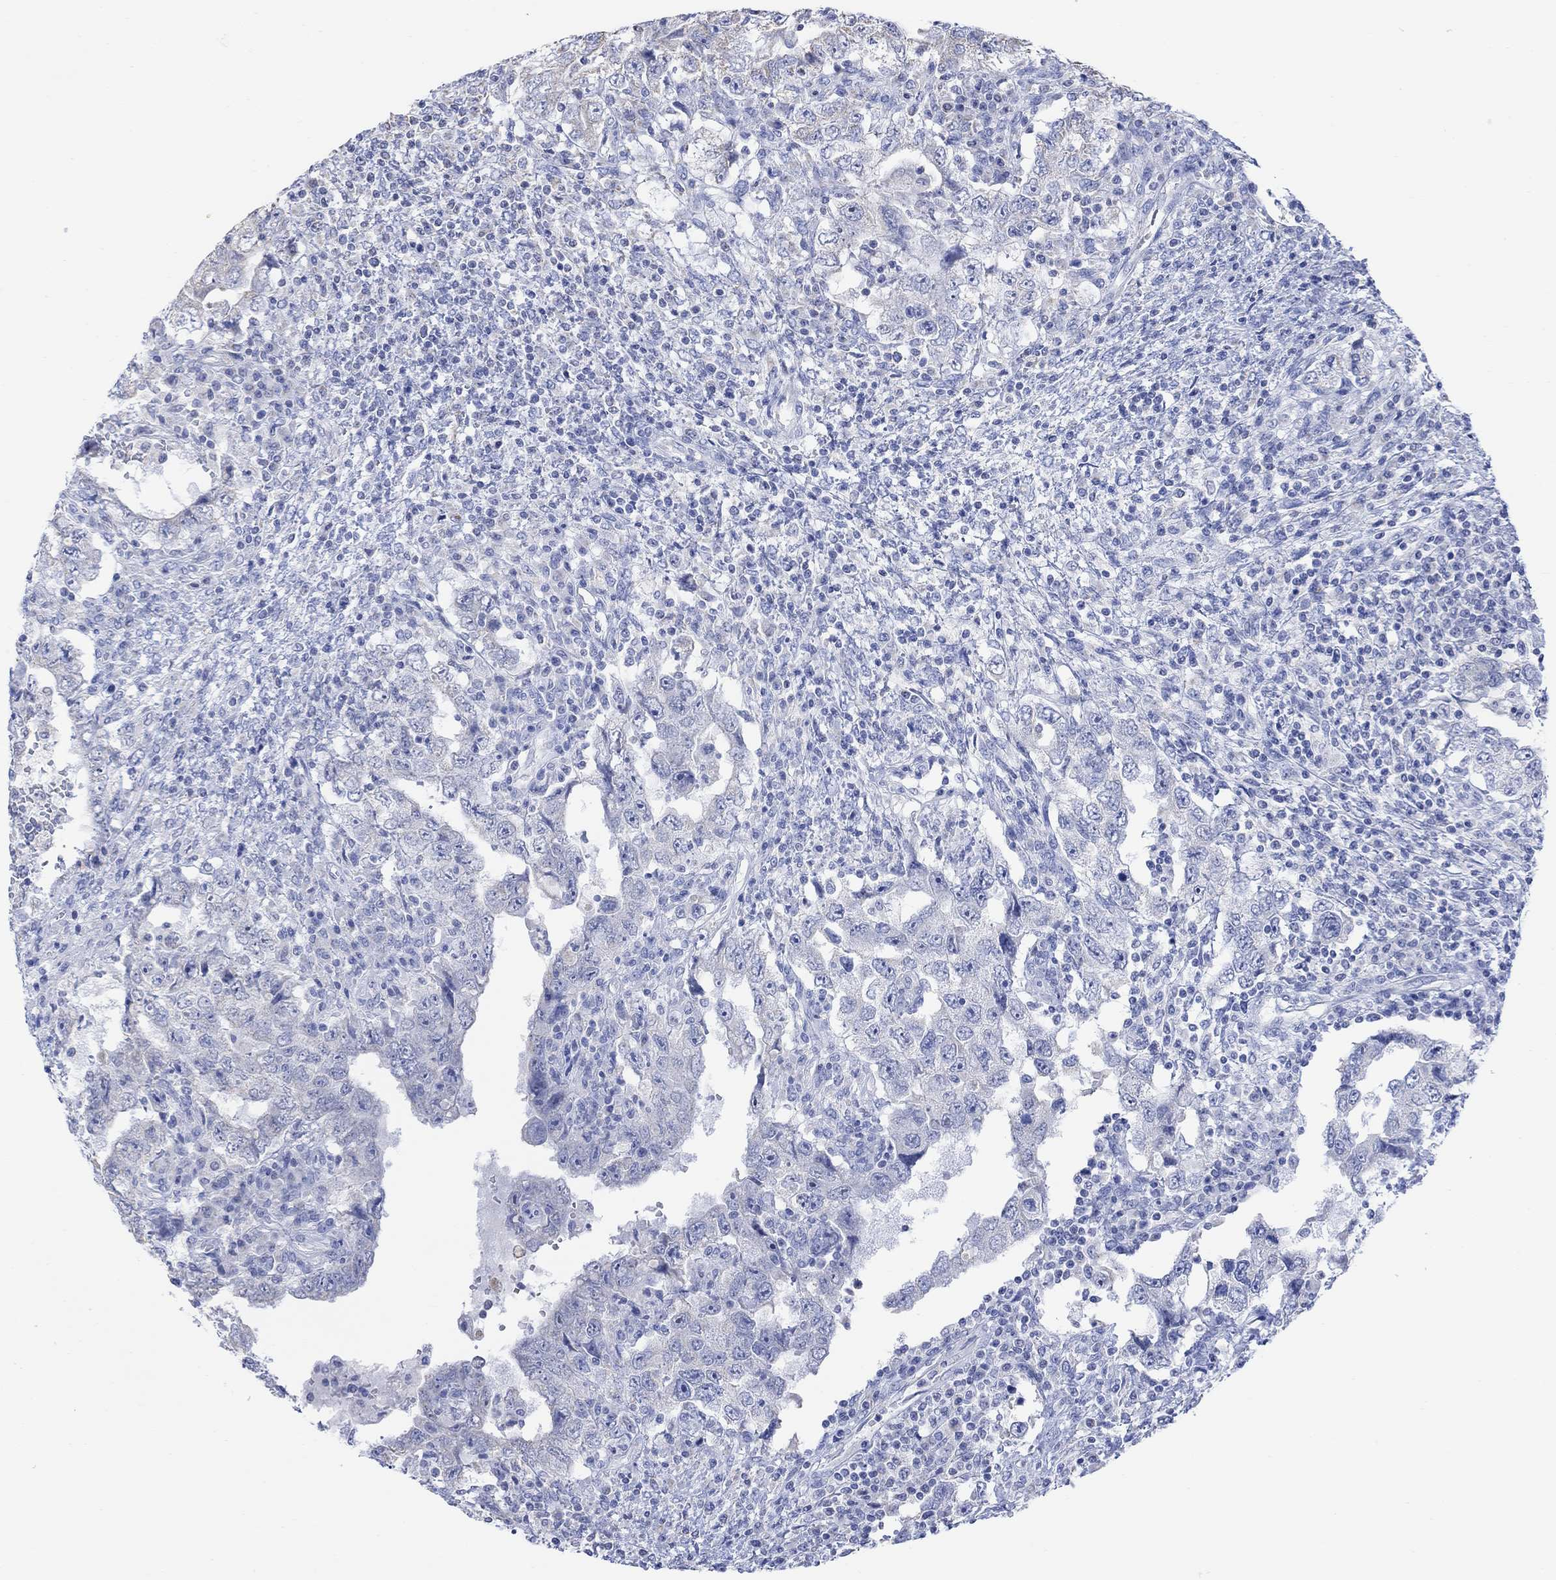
{"staining": {"intensity": "negative", "quantity": "none", "location": "none"}, "tissue": "testis cancer", "cell_type": "Tumor cells", "image_type": "cancer", "snomed": [{"axis": "morphology", "description": "Carcinoma, Embryonal, NOS"}, {"axis": "topography", "description": "Testis"}], "caption": "The image demonstrates no staining of tumor cells in testis cancer (embryonal carcinoma).", "gene": "SYT12", "patient": {"sex": "male", "age": 26}}